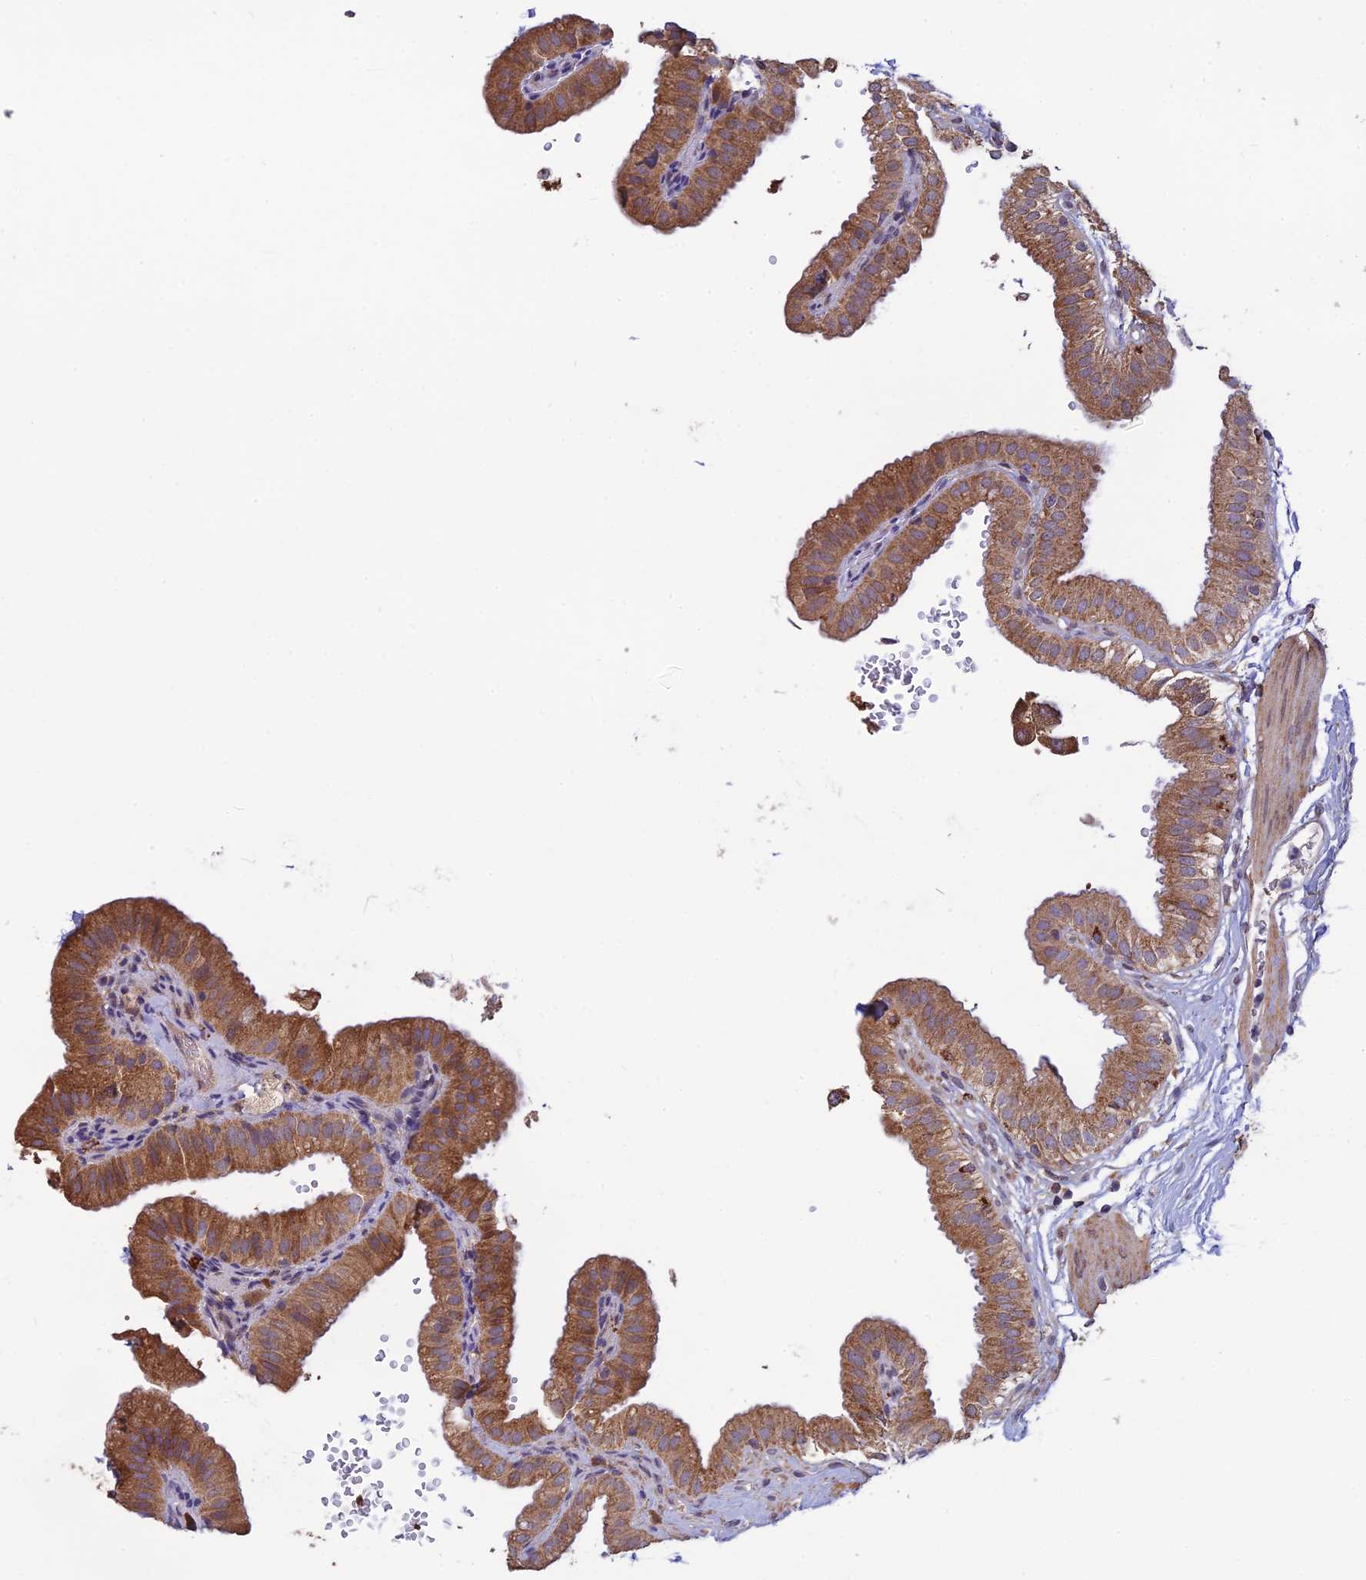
{"staining": {"intensity": "moderate", "quantity": ">75%", "location": "cytoplasmic/membranous"}, "tissue": "gallbladder", "cell_type": "Glandular cells", "image_type": "normal", "snomed": [{"axis": "morphology", "description": "Normal tissue, NOS"}, {"axis": "topography", "description": "Gallbladder"}], "caption": "This photomicrograph reveals immunohistochemistry (IHC) staining of normal human gallbladder, with medium moderate cytoplasmic/membranous positivity in about >75% of glandular cells.", "gene": "MRNIP", "patient": {"sex": "female", "age": 61}}